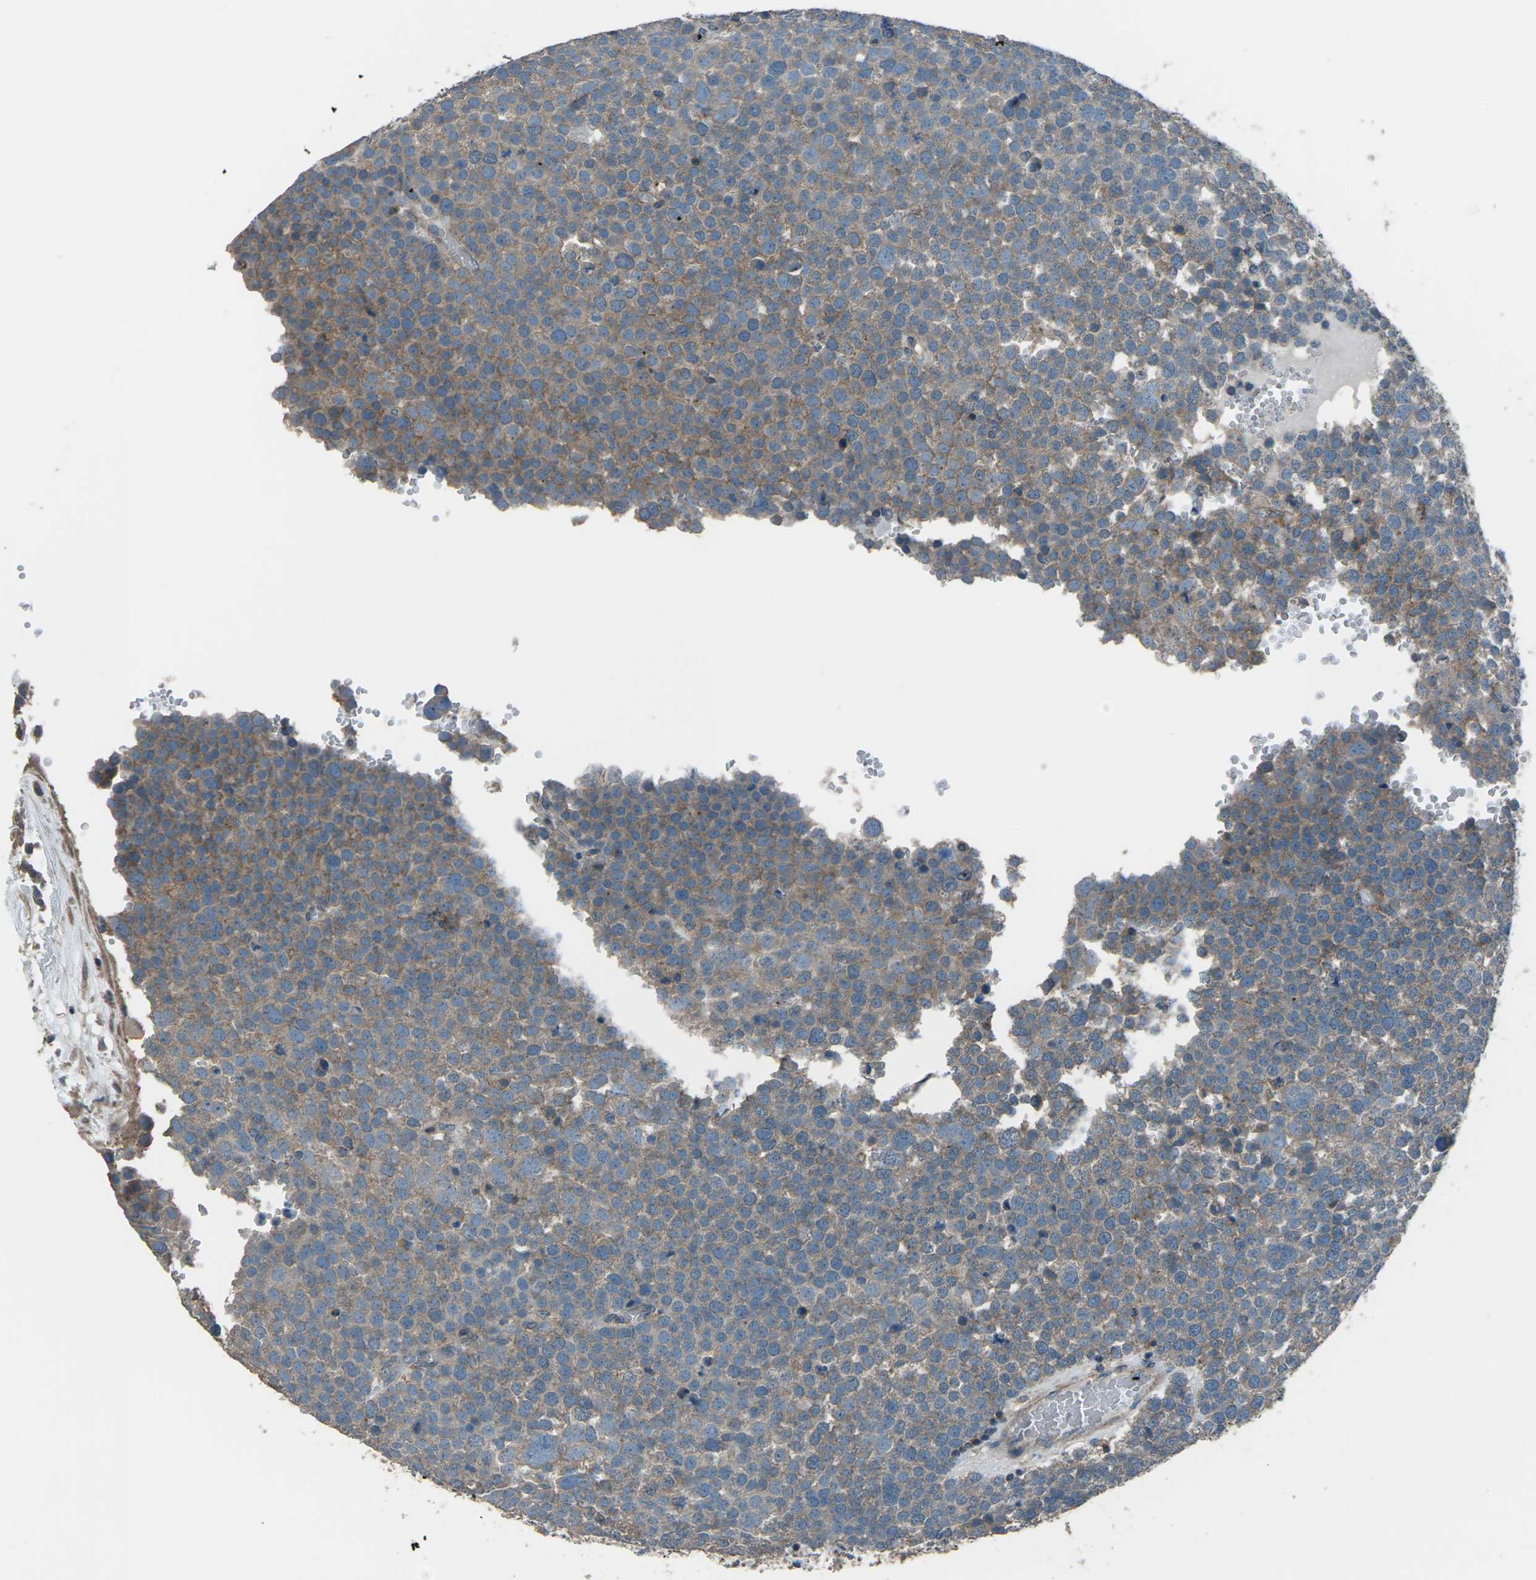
{"staining": {"intensity": "weak", "quantity": ">75%", "location": "cytoplasmic/membranous"}, "tissue": "testis cancer", "cell_type": "Tumor cells", "image_type": "cancer", "snomed": [{"axis": "morphology", "description": "Seminoma, NOS"}, {"axis": "topography", "description": "Testis"}], "caption": "Immunohistochemistry (DAB) staining of human testis seminoma shows weak cytoplasmic/membranous protein expression in approximately >75% of tumor cells.", "gene": "CMTM4", "patient": {"sex": "male", "age": 71}}